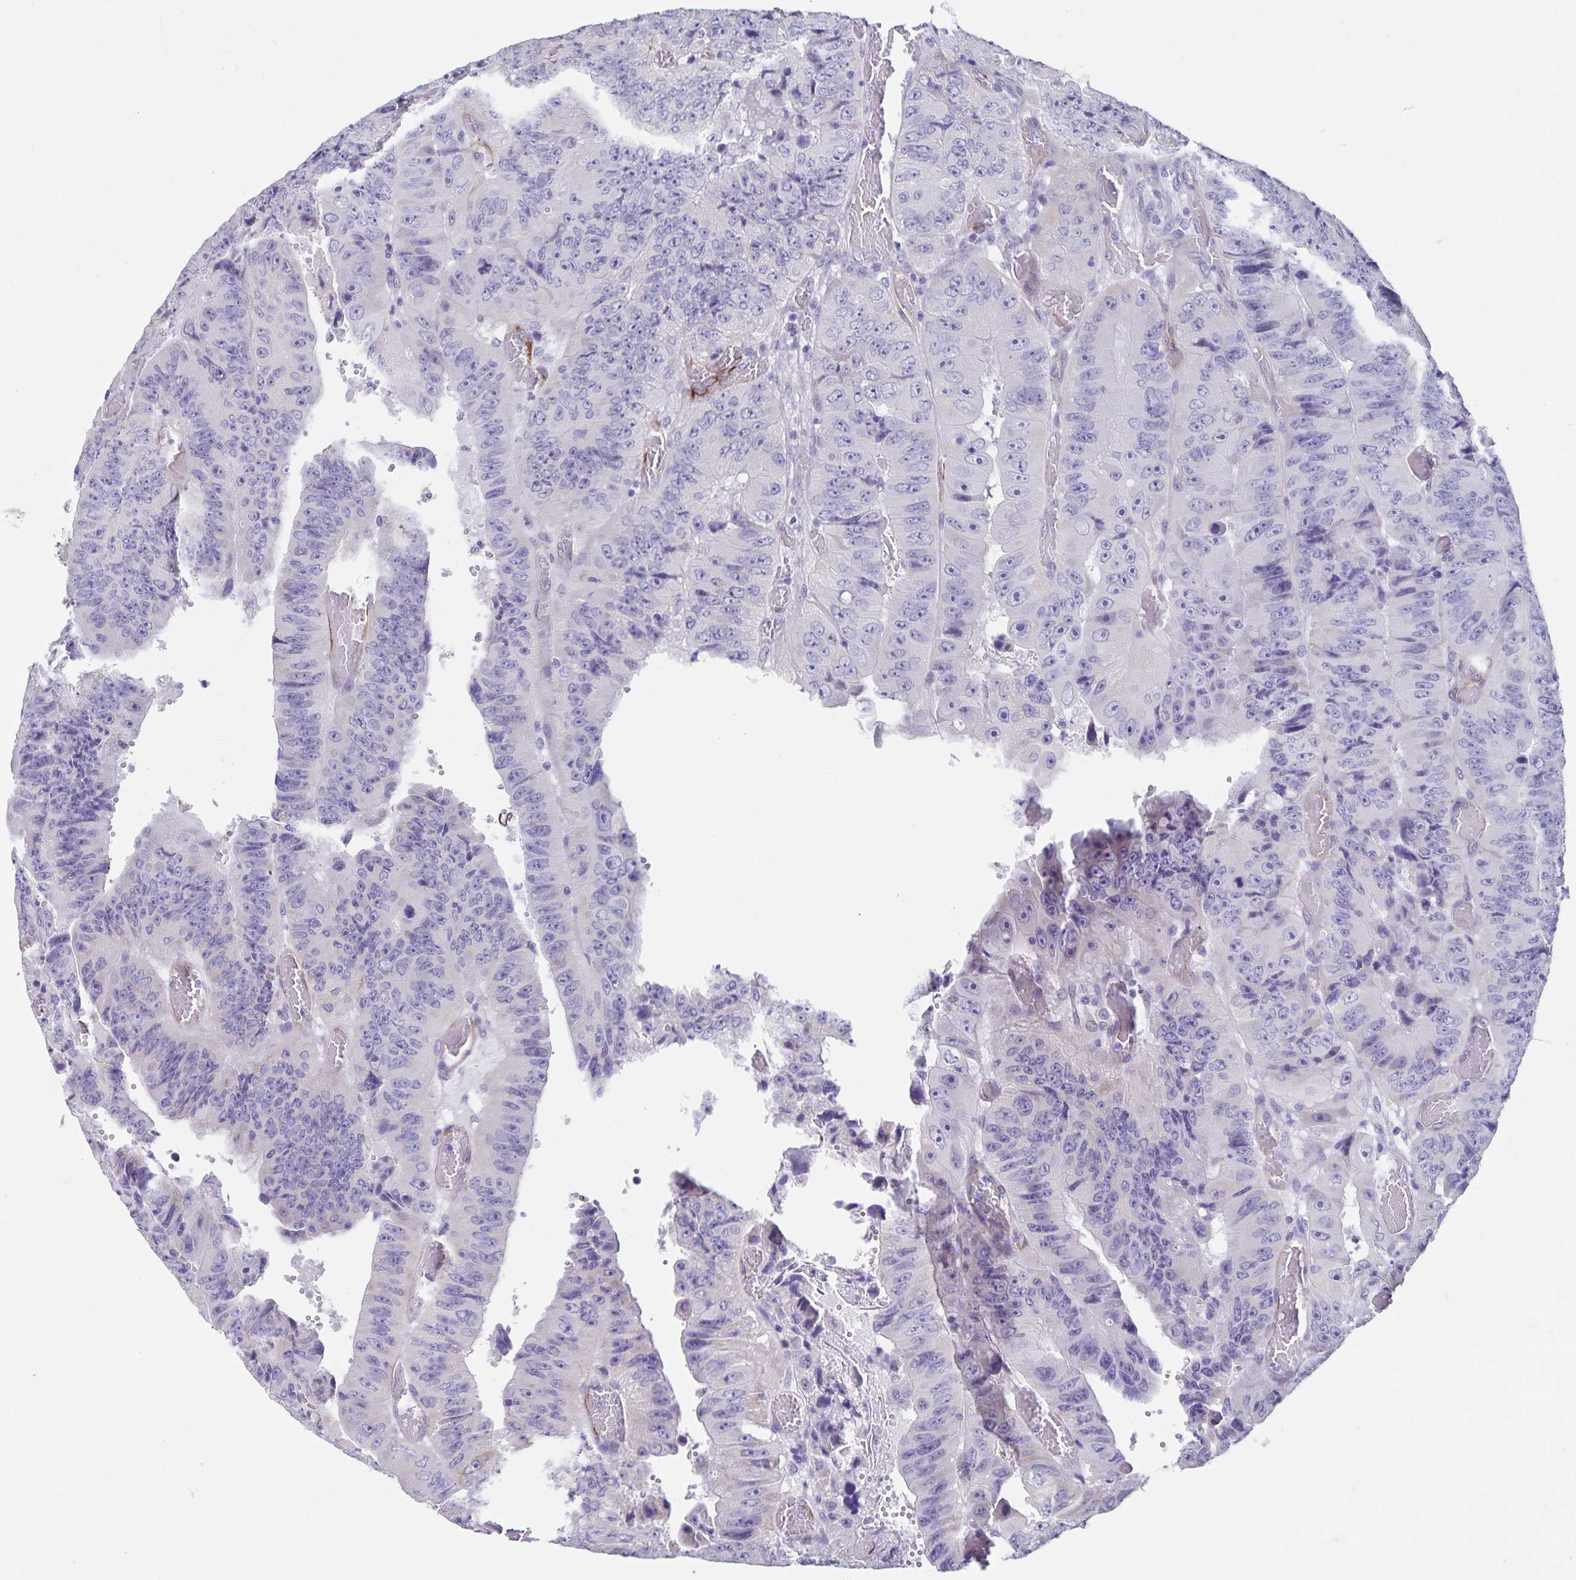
{"staining": {"intensity": "negative", "quantity": "none", "location": "none"}, "tissue": "colorectal cancer", "cell_type": "Tumor cells", "image_type": "cancer", "snomed": [{"axis": "morphology", "description": "Adenocarcinoma, NOS"}, {"axis": "topography", "description": "Colon"}], "caption": "High power microscopy histopathology image of an immunohistochemistry micrograph of colorectal adenocarcinoma, revealing no significant staining in tumor cells. (Brightfield microscopy of DAB immunohistochemistry (IHC) at high magnification).", "gene": "SYNM", "patient": {"sex": "female", "age": 84}}